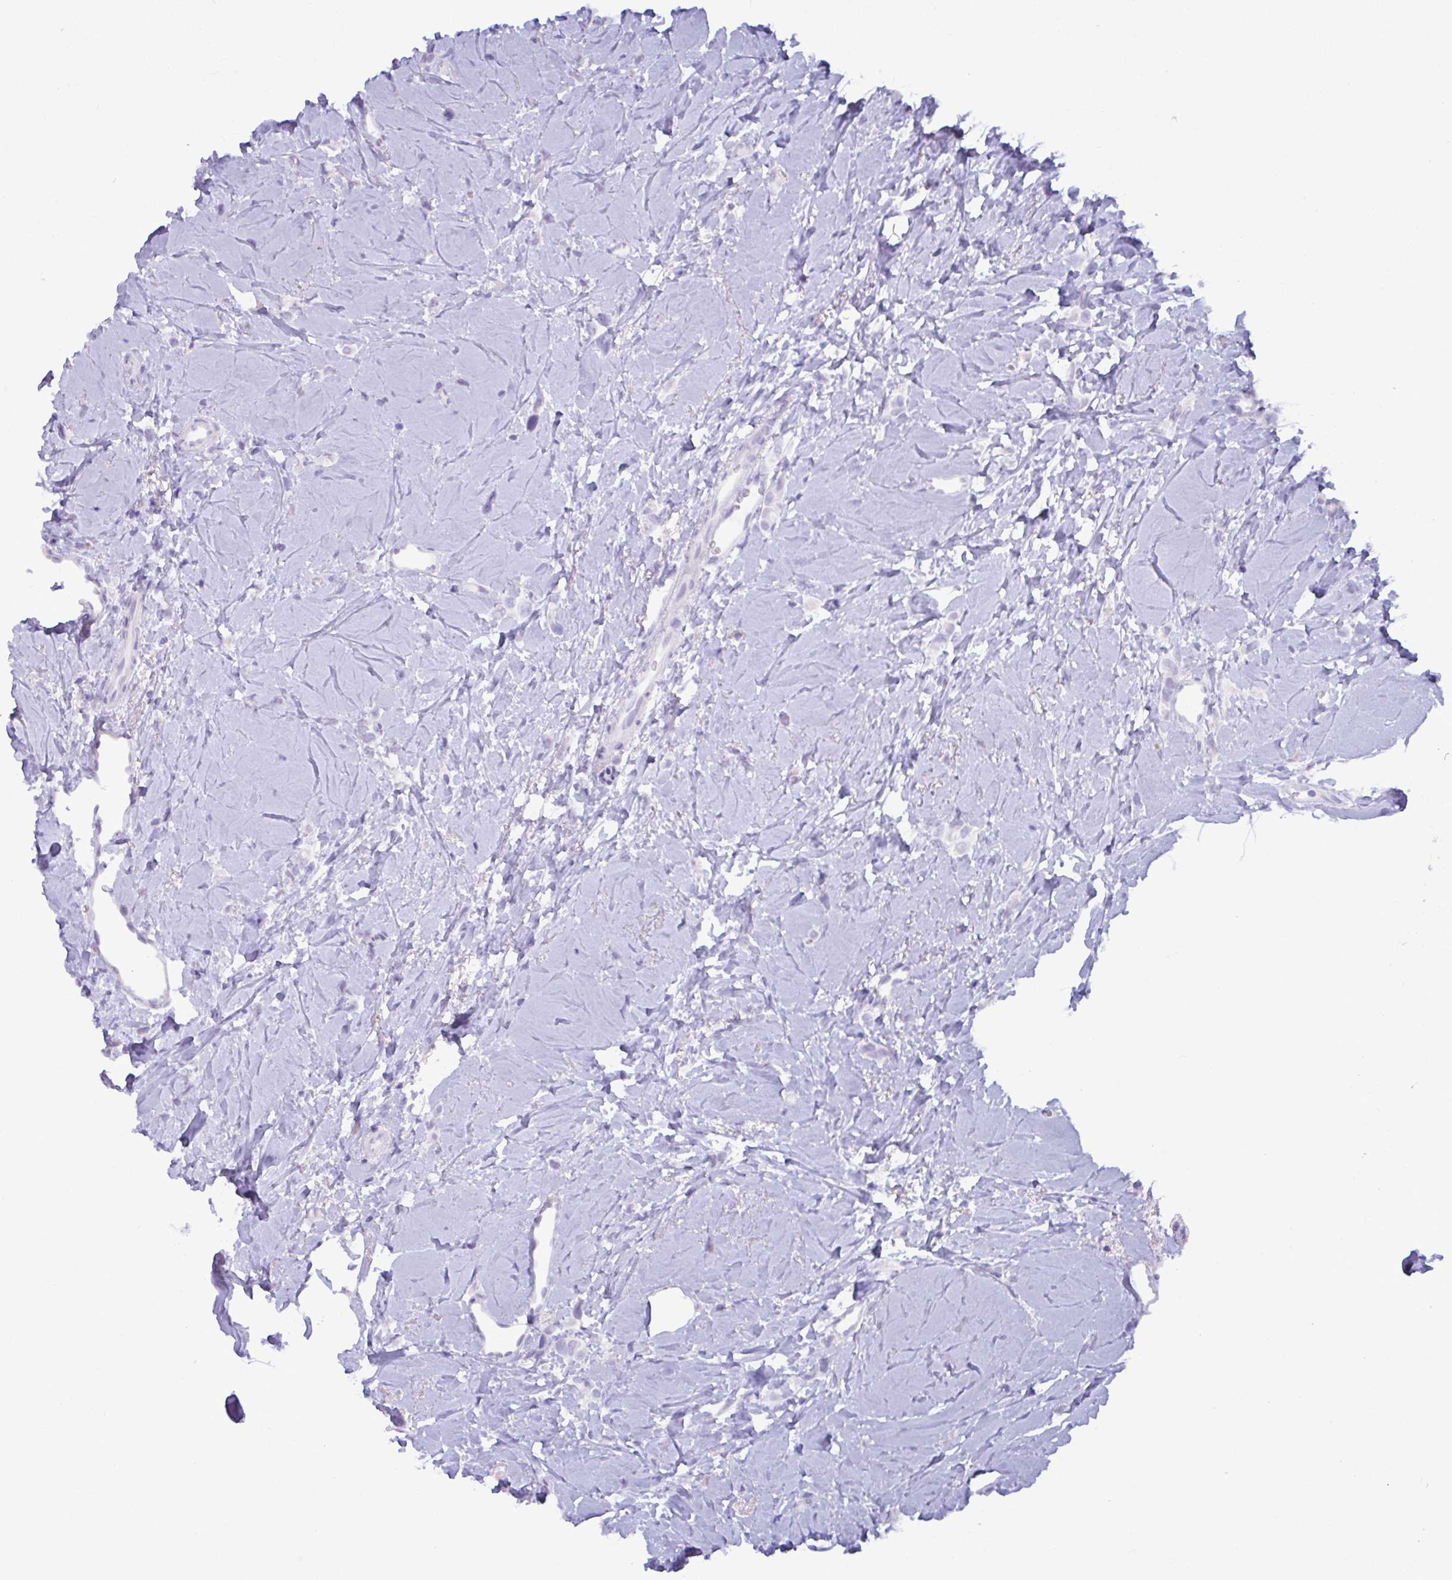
{"staining": {"intensity": "negative", "quantity": "none", "location": "none"}, "tissue": "breast cancer", "cell_type": "Tumor cells", "image_type": "cancer", "snomed": [{"axis": "morphology", "description": "Lobular carcinoma"}, {"axis": "topography", "description": "Breast"}], "caption": "This is an IHC micrograph of human breast lobular carcinoma. There is no staining in tumor cells.", "gene": "C4orf33", "patient": {"sex": "female", "age": 66}}